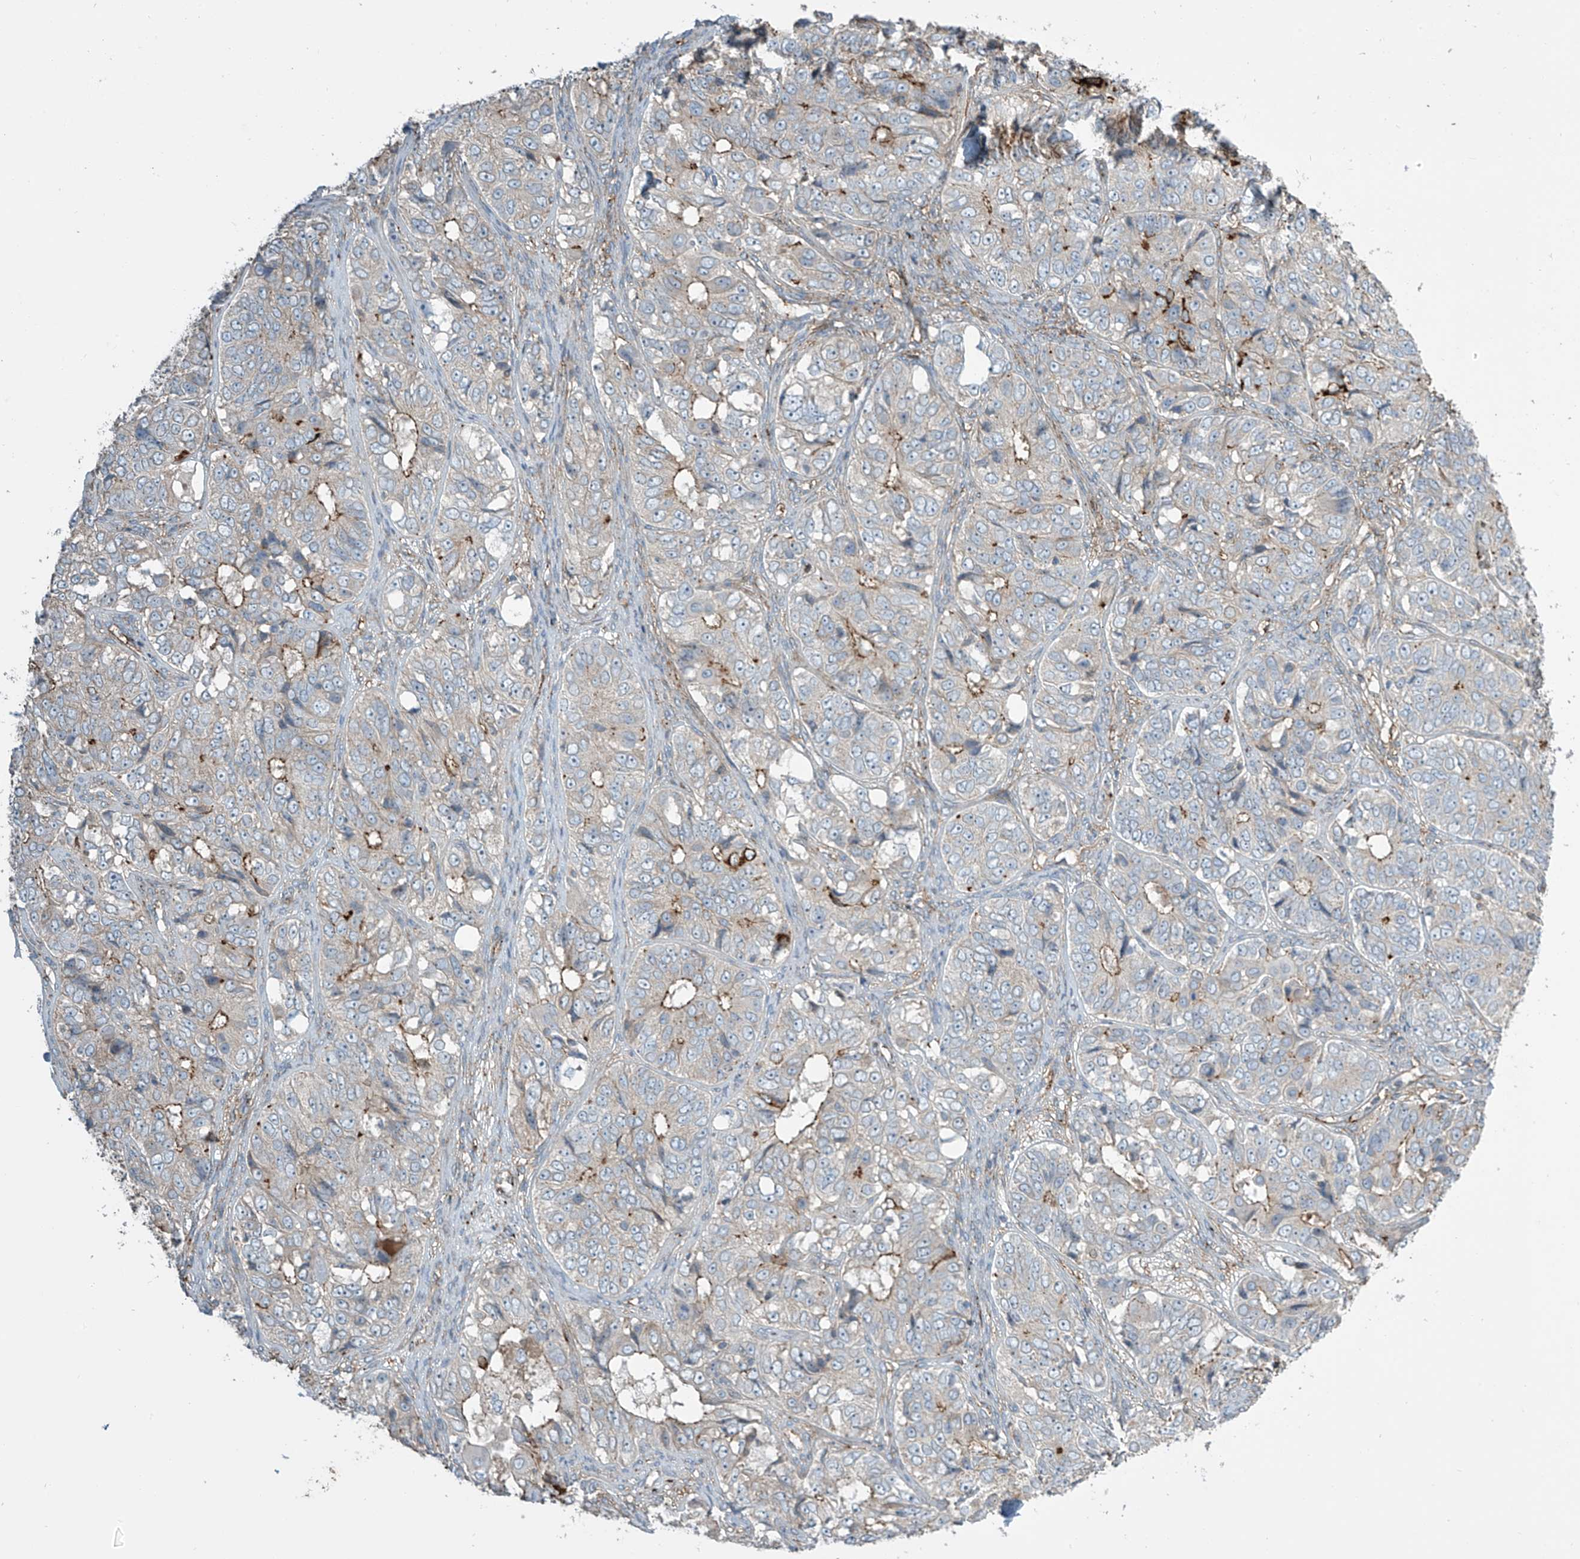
{"staining": {"intensity": "moderate", "quantity": "<25%", "location": "cytoplasmic/membranous"}, "tissue": "ovarian cancer", "cell_type": "Tumor cells", "image_type": "cancer", "snomed": [{"axis": "morphology", "description": "Carcinoma, endometroid"}, {"axis": "topography", "description": "Ovary"}], "caption": "Endometroid carcinoma (ovarian) stained with a protein marker shows moderate staining in tumor cells.", "gene": "SLC9A2", "patient": {"sex": "female", "age": 51}}